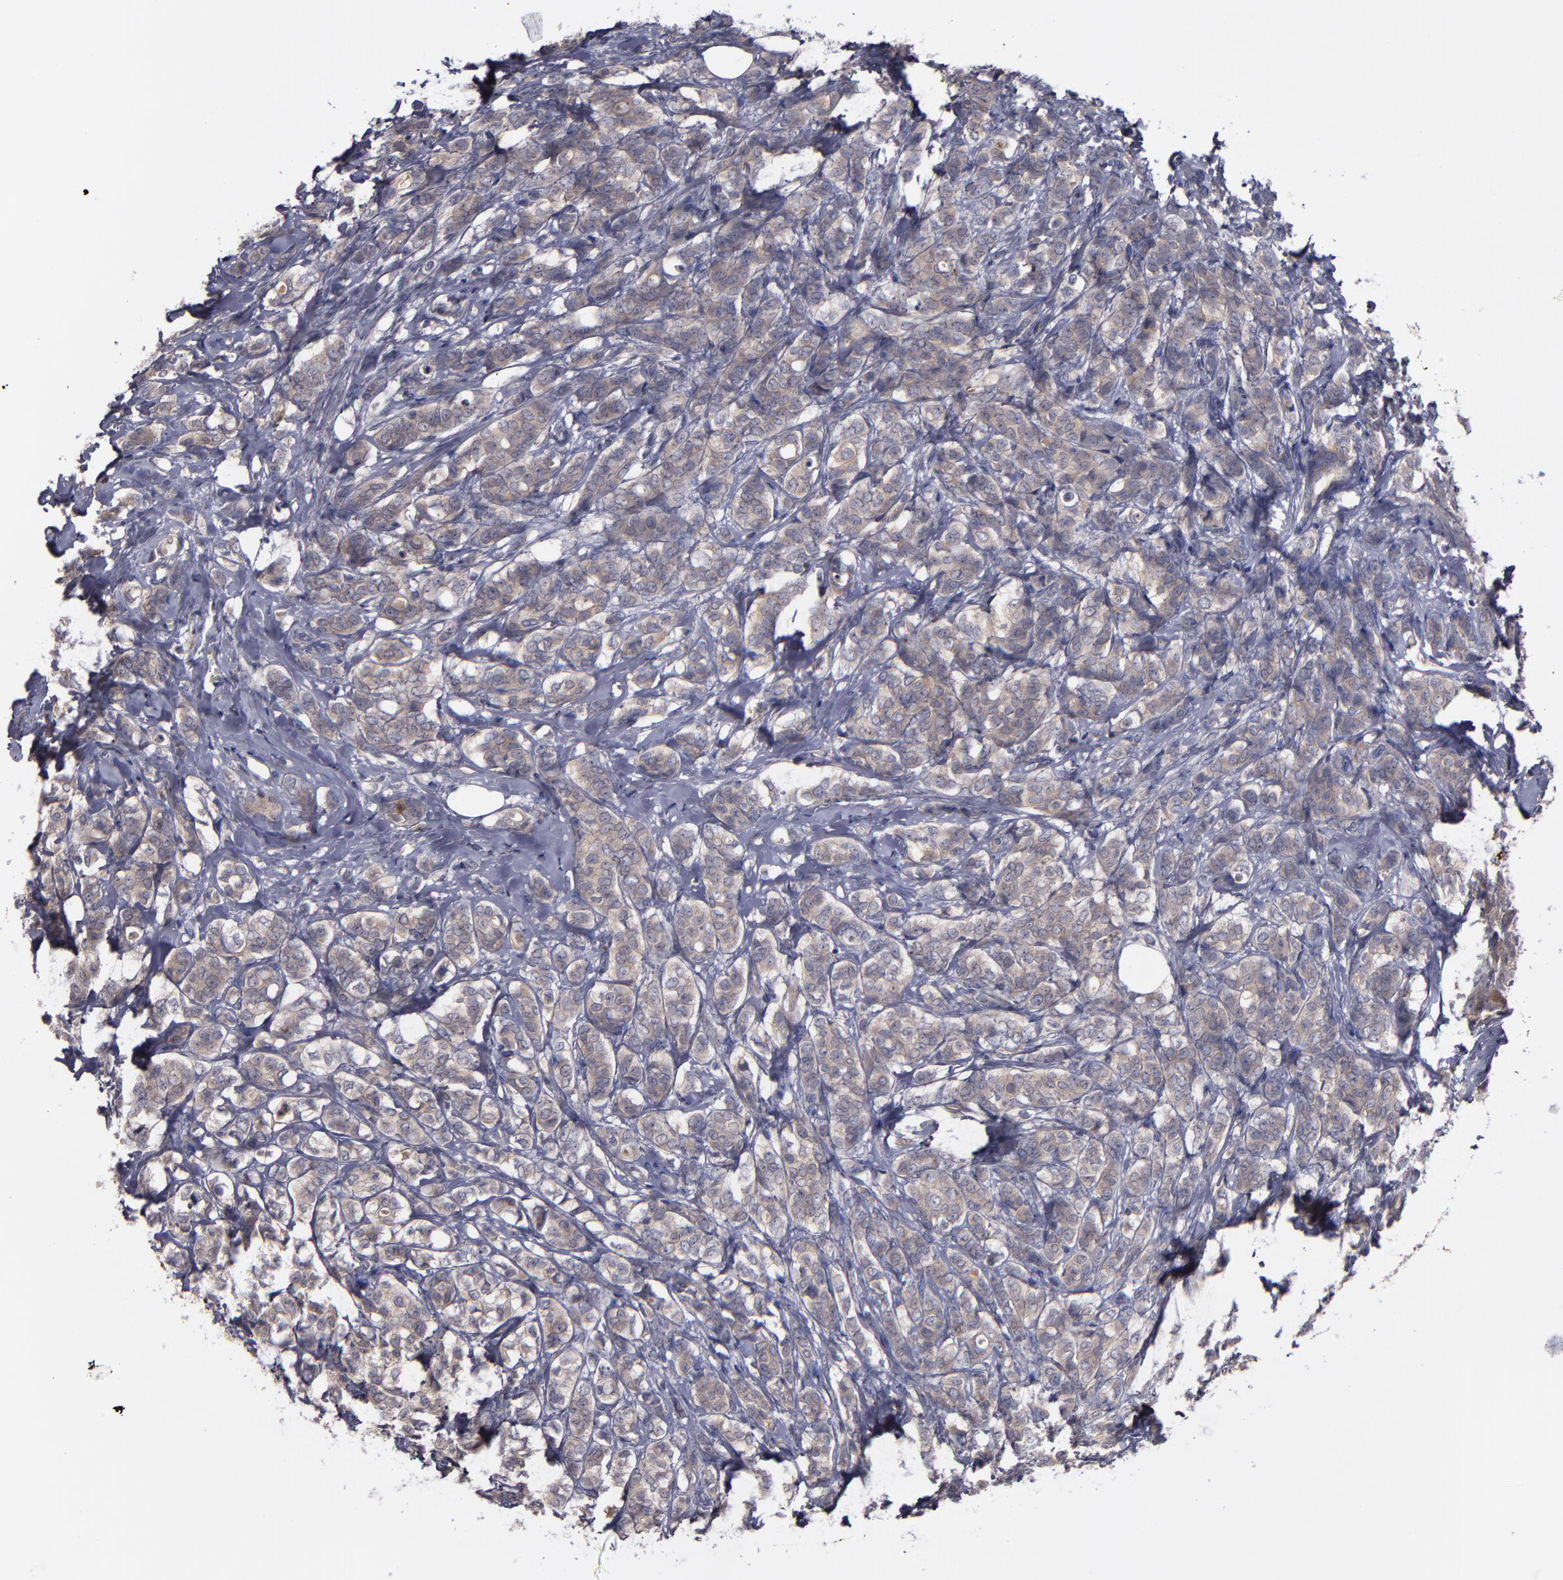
{"staining": {"intensity": "weak", "quantity": ">75%", "location": "cytoplasmic/membranous"}, "tissue": "breast cancer", "cell_type": "Tumor cells", "image_type": "cancer", "snomed": [{"axis": "morphology", "description": "Lobular carcinoma"}, {"axis": "topography", "description": "Breast"}], "caption": "Immunohistochemistry of breast lobular carcinoma reveals low levels of weak cytoplasmic/membranous expression in approximately >75% of tumor cells.", "gene": "MMP11", "patient": {"sex": "female", "age": 60}}